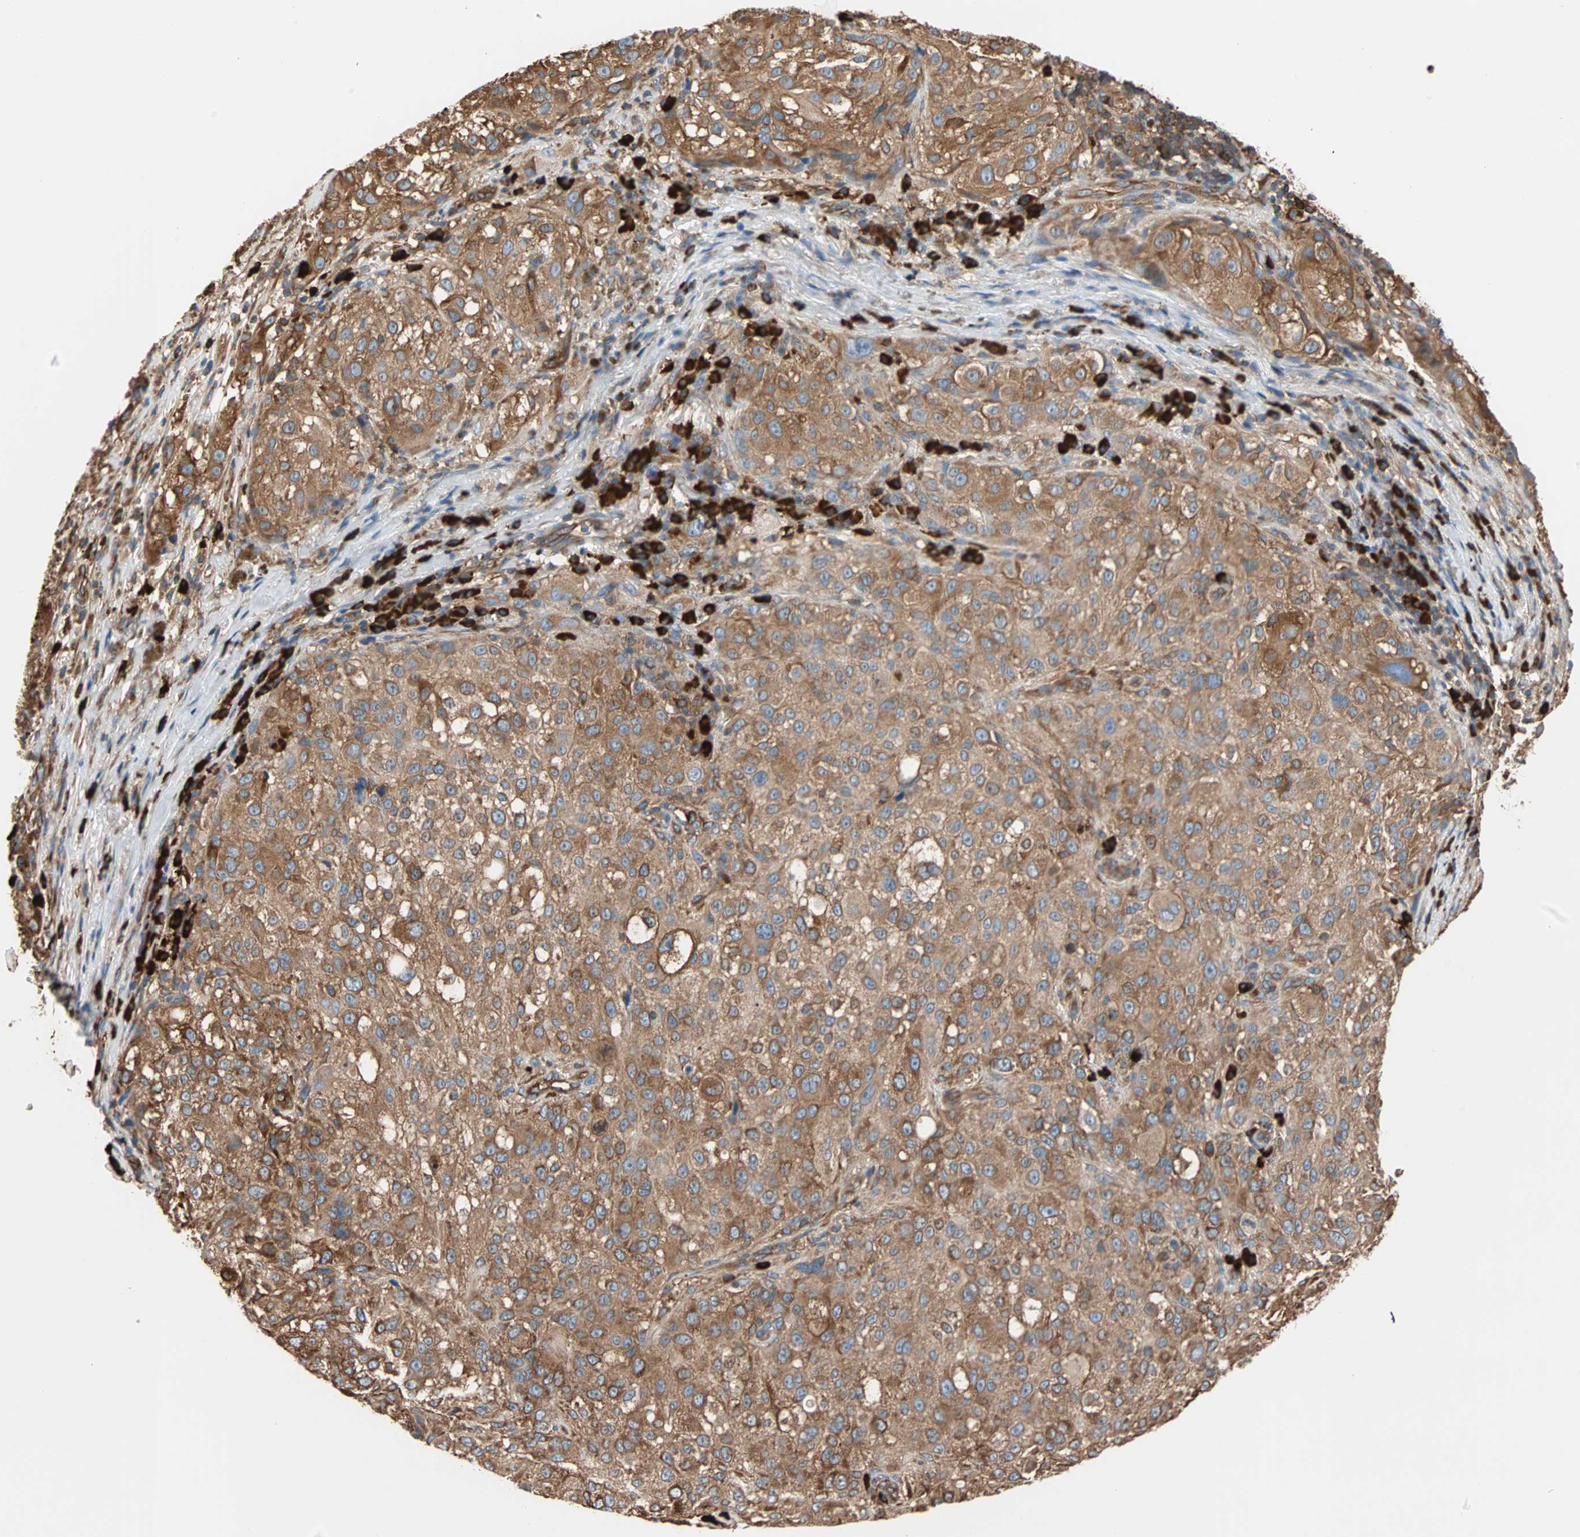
{"staining": {"intensity": "strong", "quantity": ">75%", "location": "cytoplasmic/membranous"}, "tissue": "melanoma", "cell_type": "Tumor cells", "image_type": "cancer", "snomed": [{"axis": "morphology", "description": "Necrosis, NOS"}, {"axis": "morphology", "description": "Malignant melanoma, NOS"}, {"axis": "topography", "description": "Skin"}], "caption": "Protein expression analysis of melanoma reveals strong cytoplasmic/membranous expression in approximately >75% of tumor cells.", "gene": "EEF2", "patient": {"sex": "female", "age": 87}}